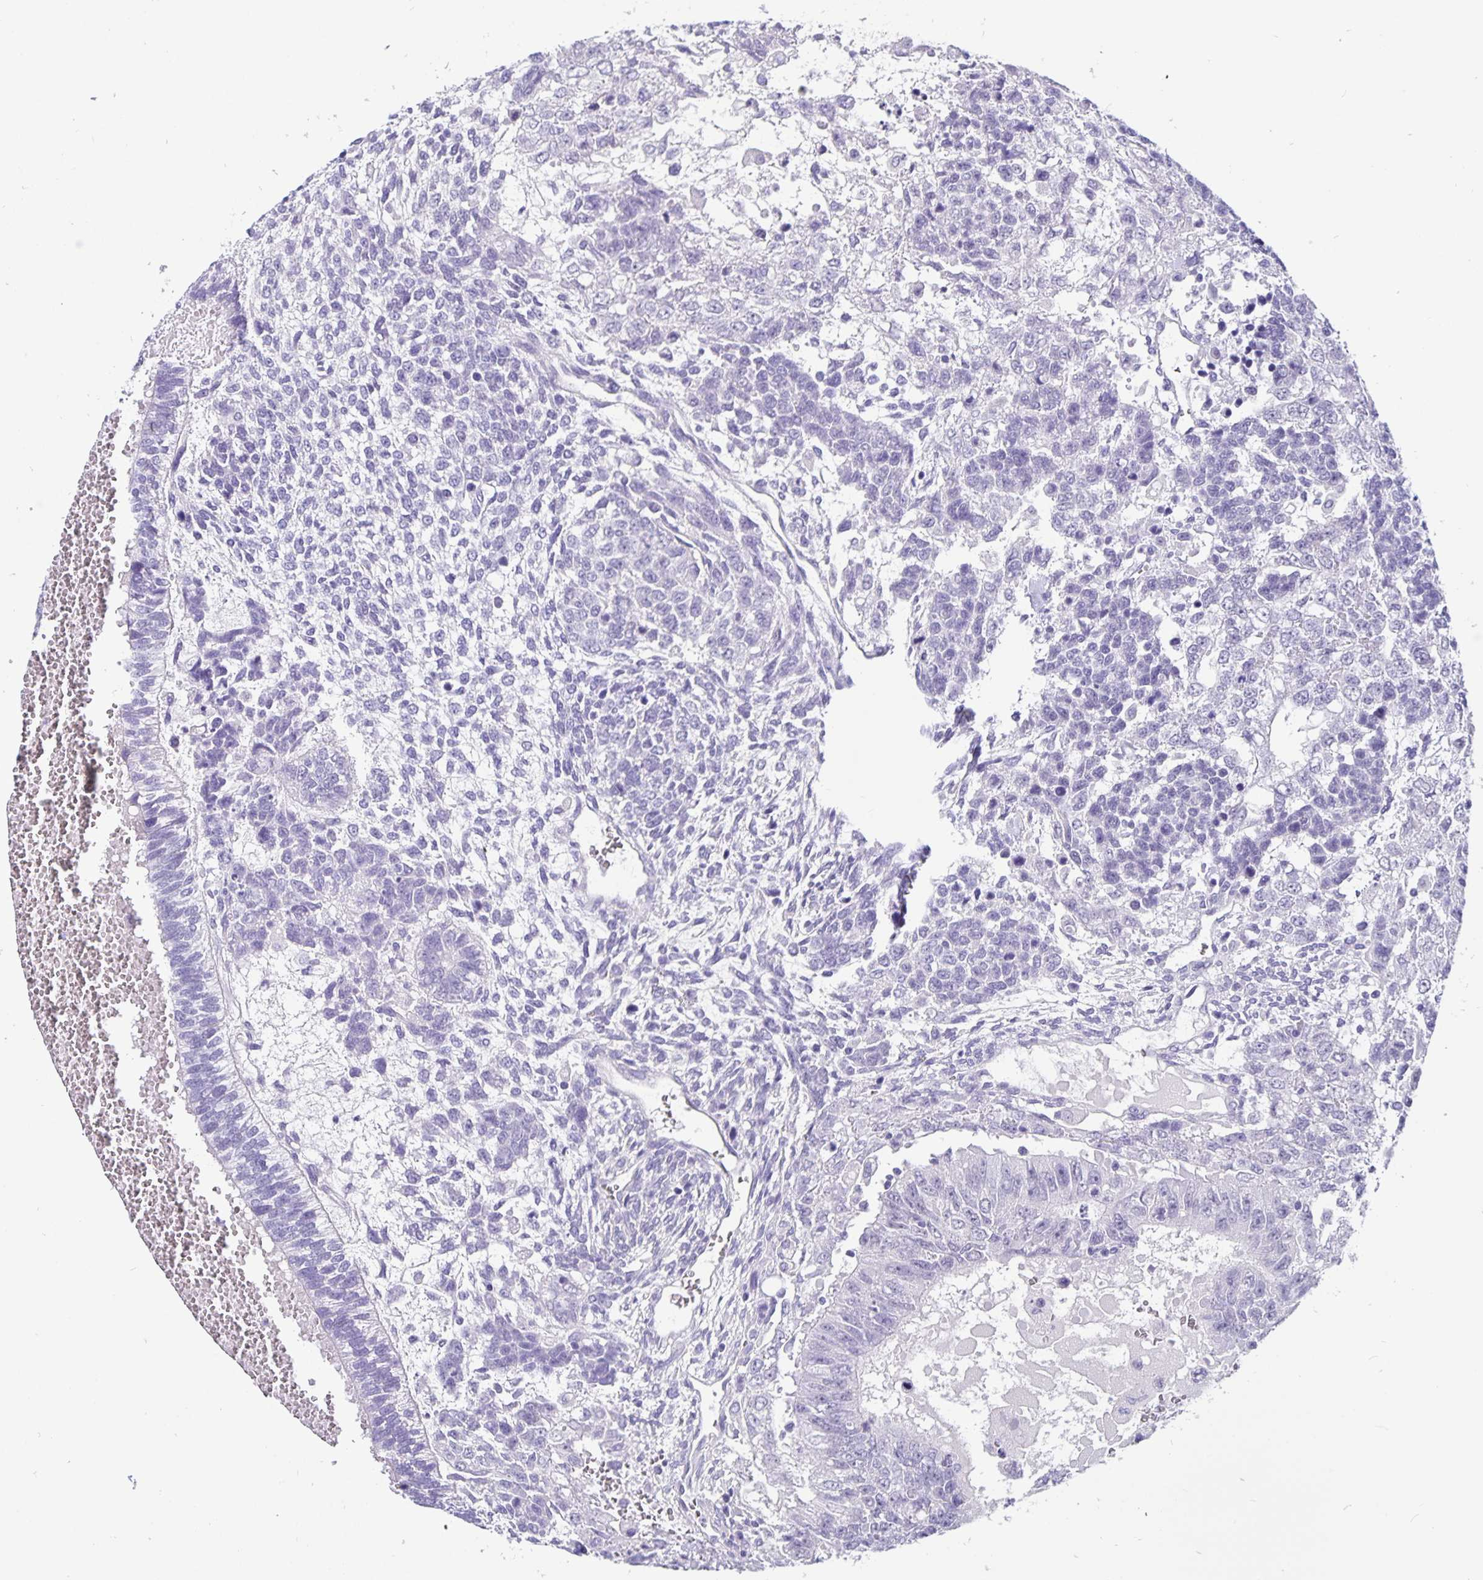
{"staining": {"intensity": "negative", "quantity": "none", "location": "none"}, "tissue": "testis cancer", "cell_type": "Tumor cells", "image_type": "cancer", "snomed": [{"axis": "morphology", "description": "Normal tissue, NOS"}, {"axis": "morphology", "description": "Carcinoma, Embryonal, NOS"}, {"axis": "topography", "description": "Testis"}, {"axis": "topography", "description": "Epididymis"}], "caption": "A high-resolution photomicrograph shows immunohistochemistry staining of testis cancer, which shows no significant positivity in tumor cells.", "gene": "ODF3B", "patient": {"sex": "male", "age": 23}}